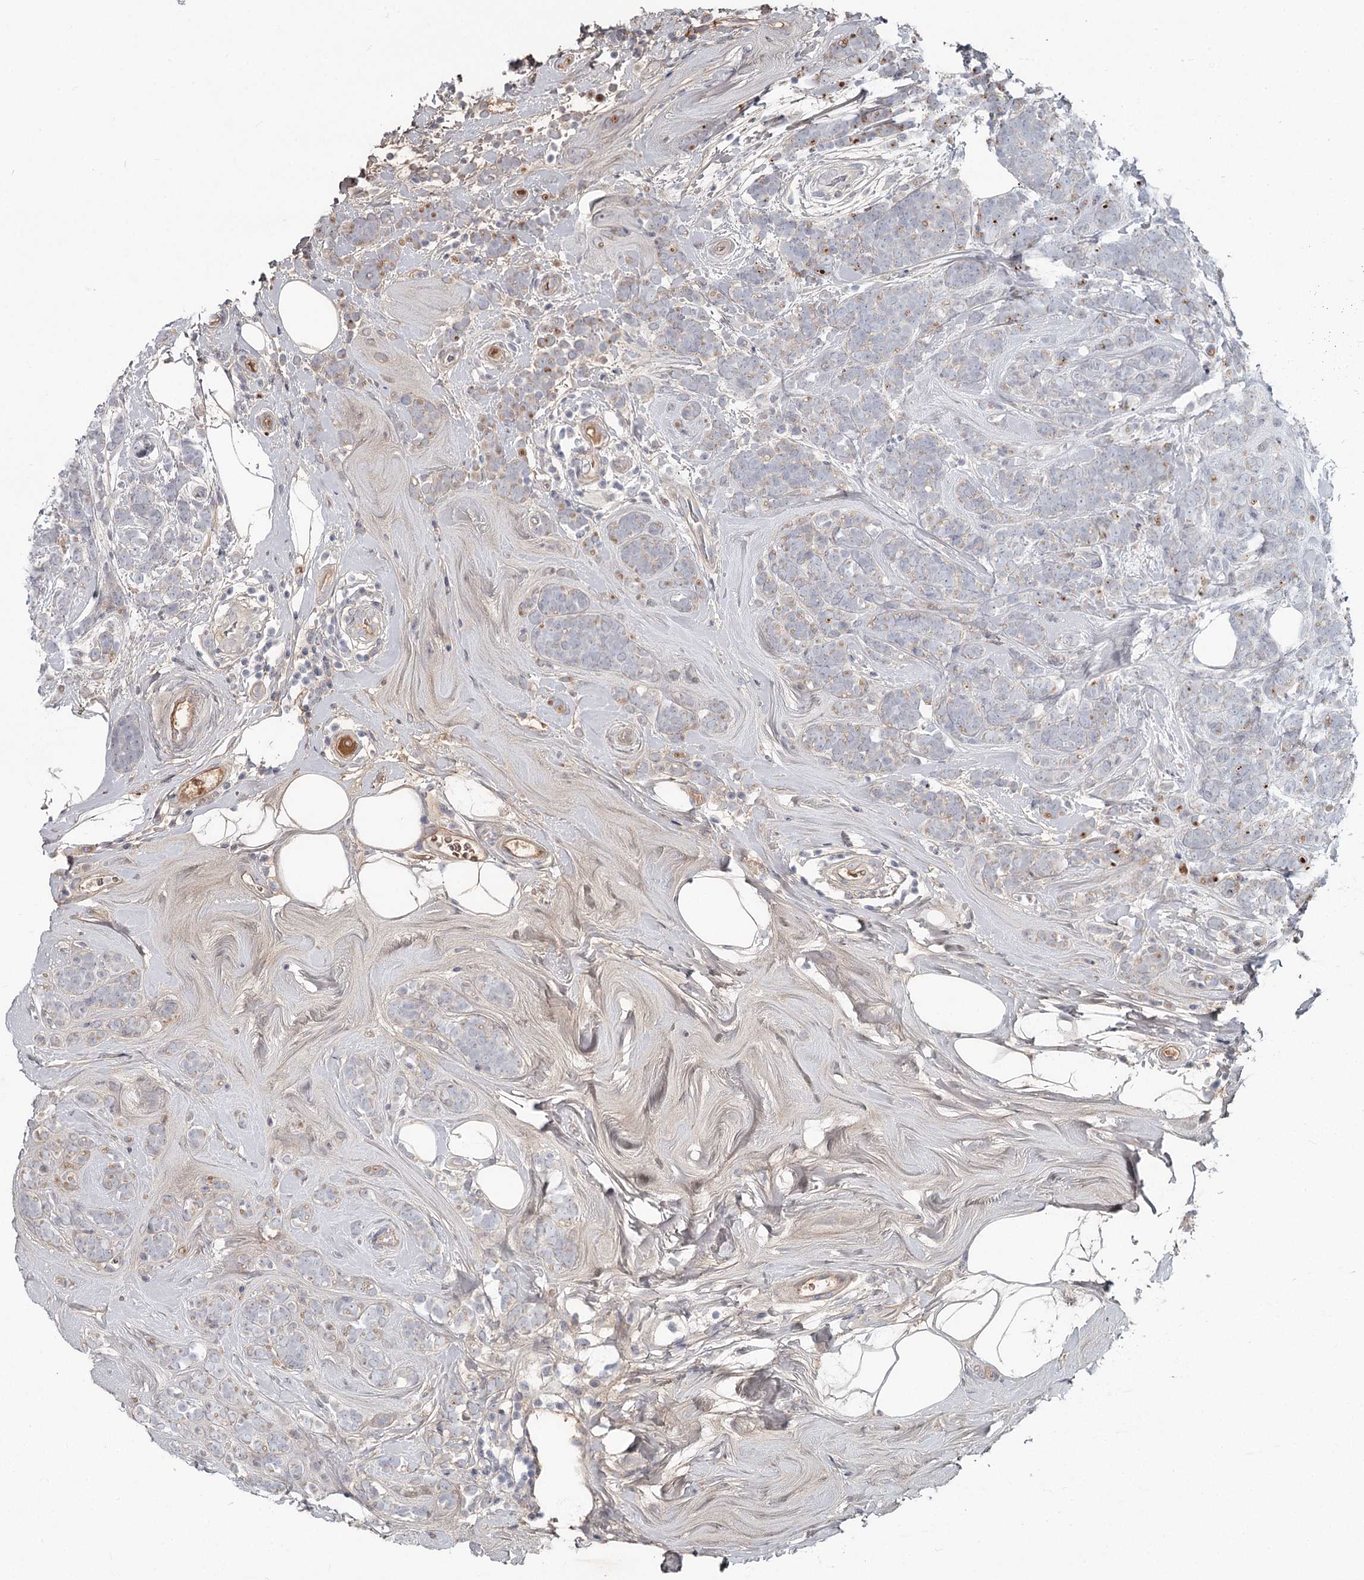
{"staining": {"intensity": "negative", "quantity": "none", "location": "none"}, "tissue": "breast cancer", "cell_type": "Tumor cells", "image_type": "cancer", "snomed": [{"axis": "morphology", "description": "Lobular carcinoma"}, {"axis": "topography", "description": "Breast"}], "caption": "Human breast lobular carcinoma stained for a protein using immunohistochemistry exhibits no positivity in tumor cells.", "gene": "DHRS9", "patient": {"sex": "female", "age": 58}}